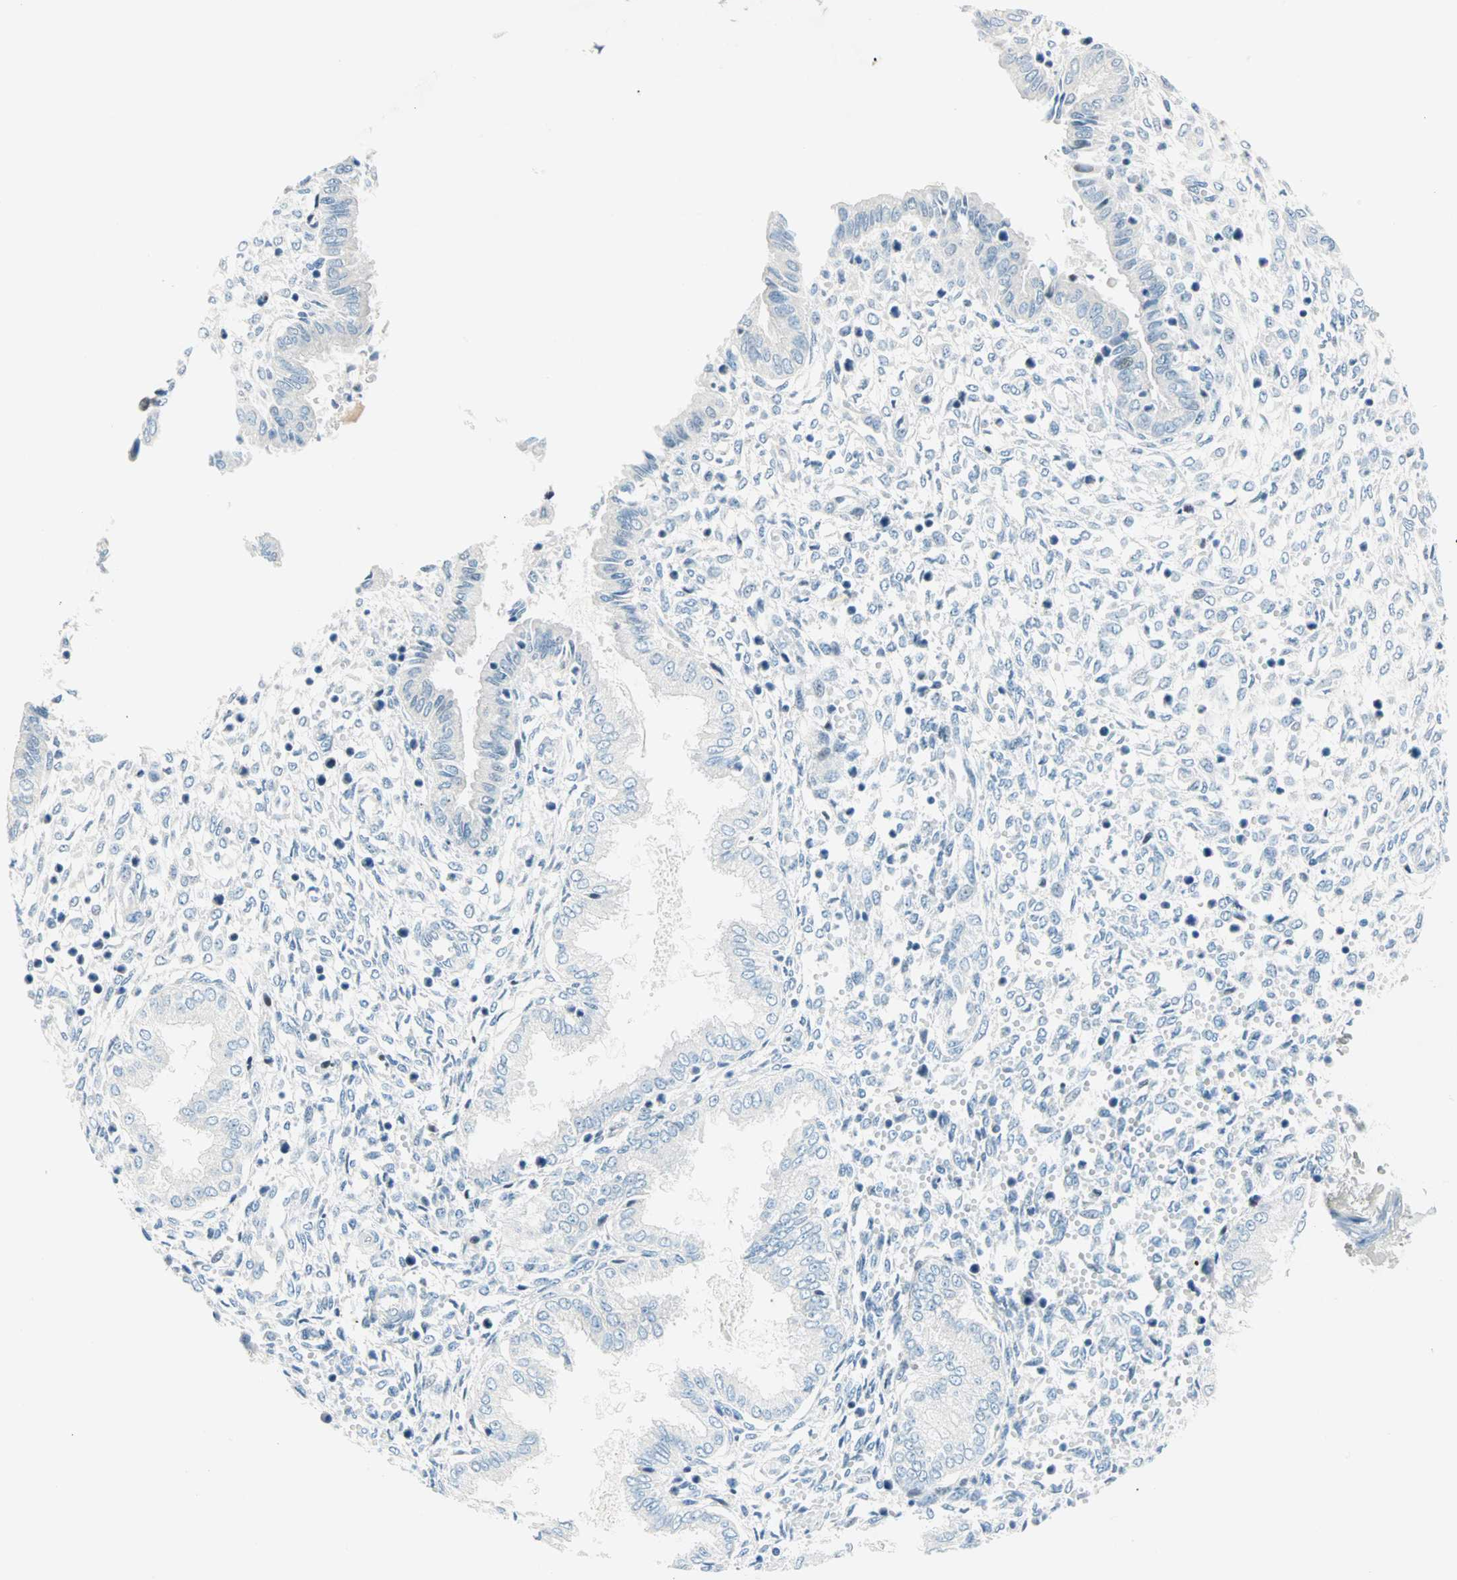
{"staining": {"intensity": "negative", "quantity": "none", "location": "none"}, "tissue": "endometrium", "cell_type": "Cells in endometrial stroma", "image_type": "normal", "snomed": [{"axis": "morphology", "description": "Normal tissue, NOS"}, {"axis": "topography", "description": "Endometrium"}], "caption": "An image of endometrium stained for a protein shows no brown staining in cells in endometrial stroma.", "gene": "TMEM163", "patient": {"sex": "female", "age": 33}}